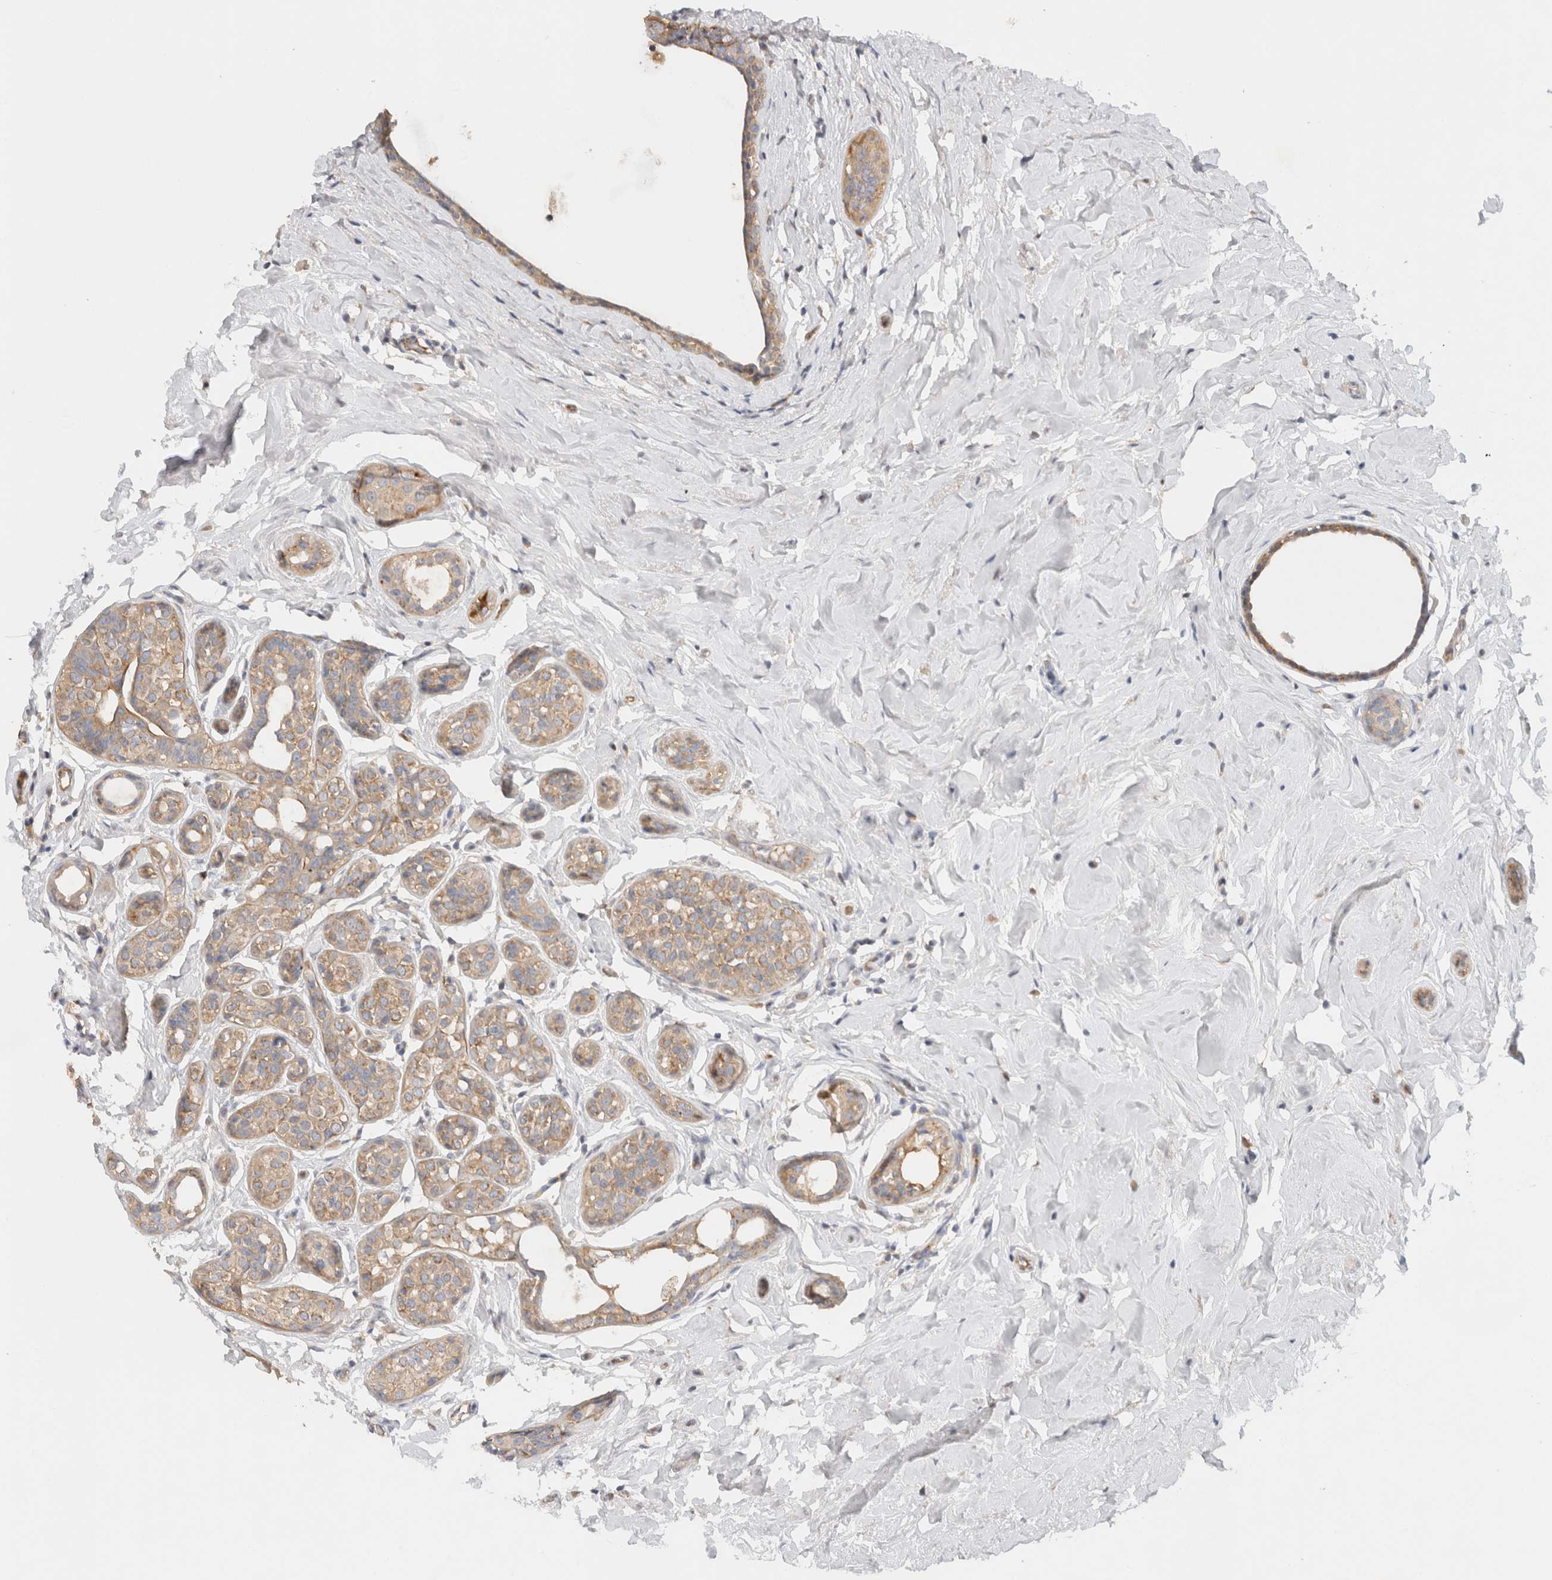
{"staining": {"intensity": "weak", "quantity": ">75%", "location": "cytoplasmic/membranous"}, "tissue": "breast cancer", "cell_type": "Tumor cells", "image_type": "cancer", "snomed": [{"axis": "morphology", "description": "Duct carcinoma"}, {"axis": "topography", "description": "Breast"}], "caption": "Human breast cancer stained for a protein (brown) reveals weak cytoplasmic/membranous positive staining in about >75% of tumor cells.", "gene": "SGK3", "patient": {"sex": "female", "age": 55}}